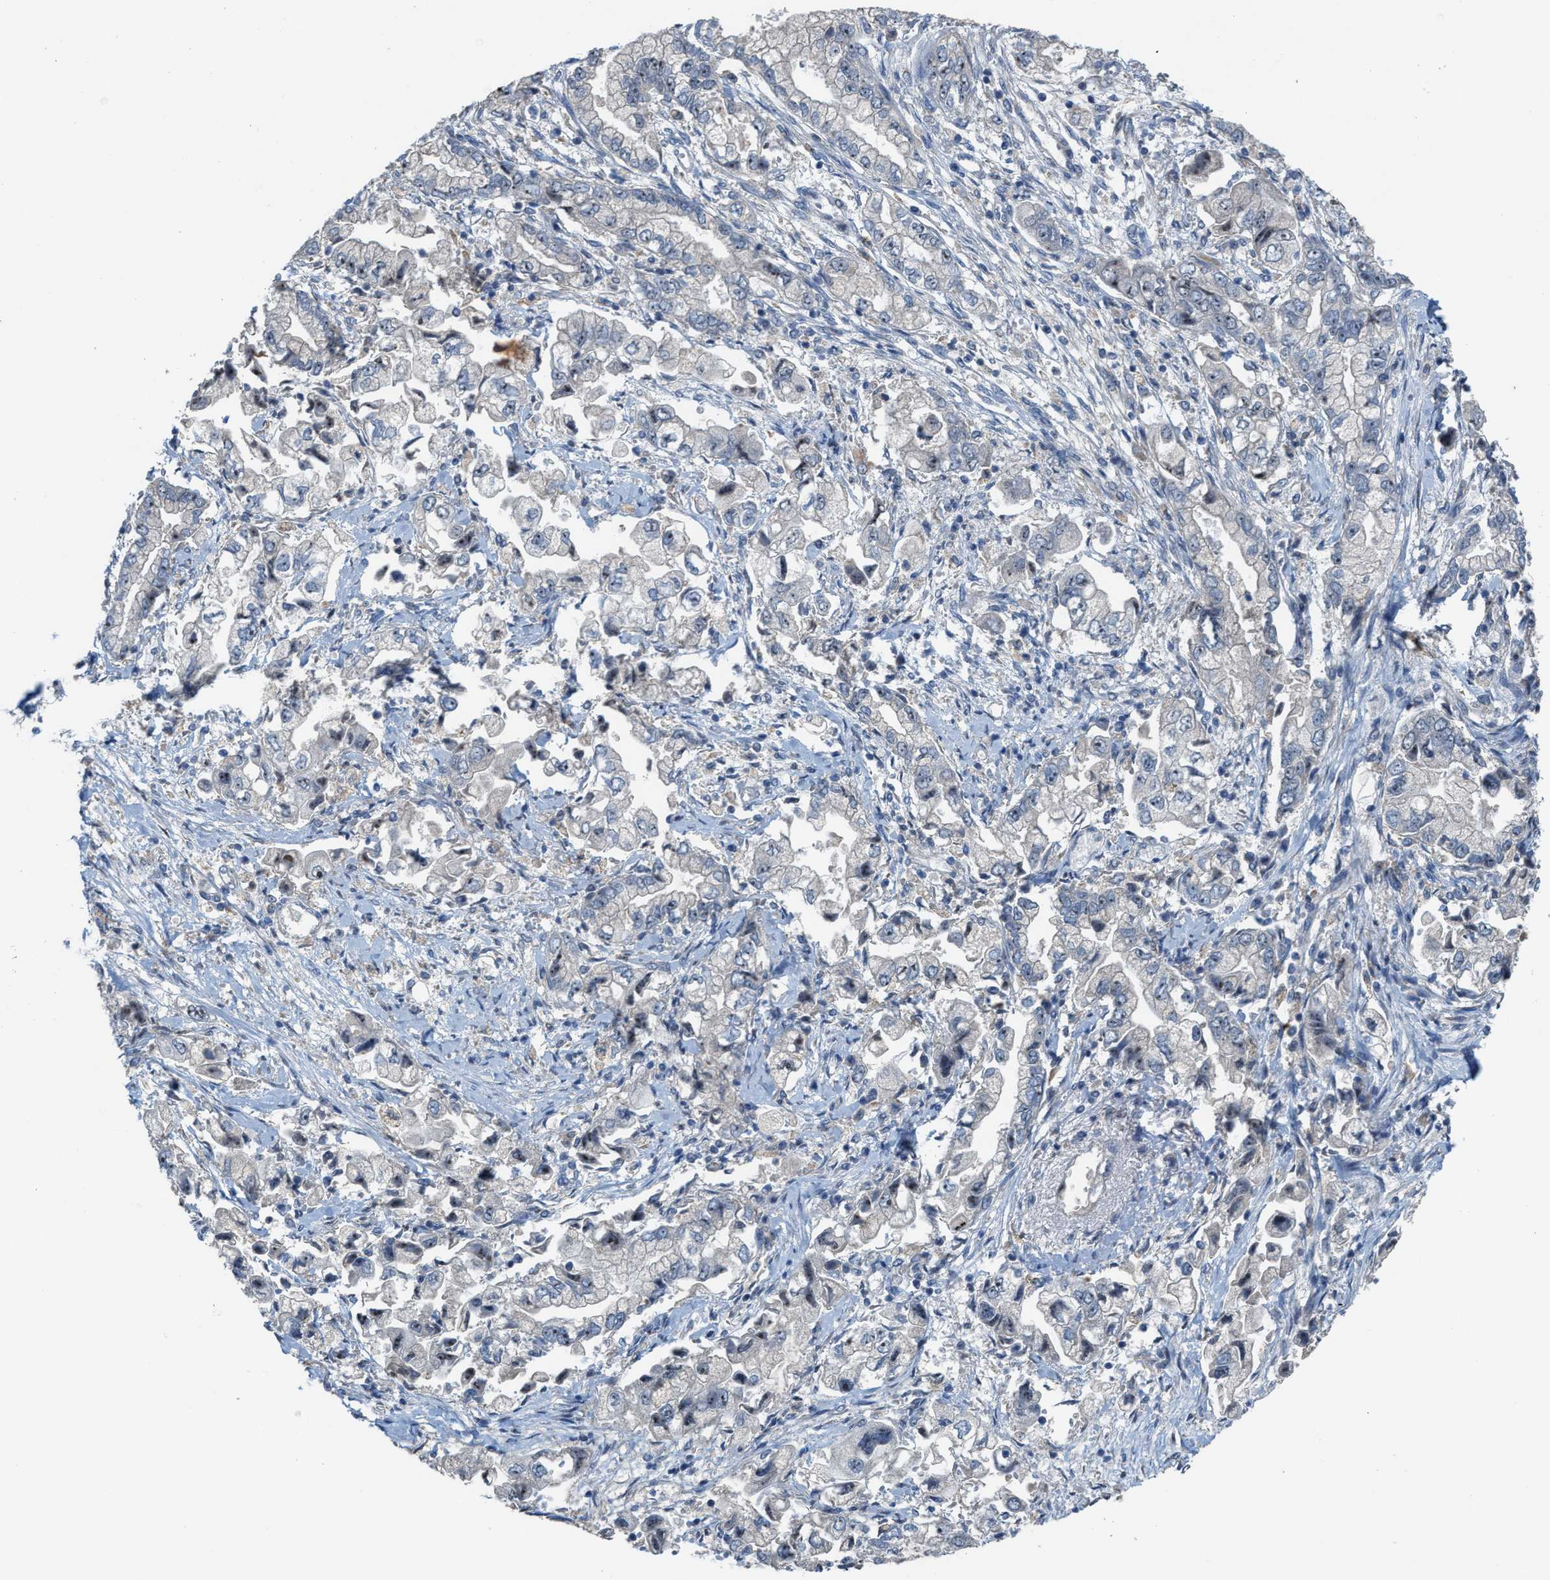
{"staining": {"intensity": "weak", "quantity": "<25%", "location": "nuclear"}, "tissue": "stomach cancer", "cell_type": "Tumor cells", "image_type": "cancer", "snomed": [{"axis": "morphology", "description": "Normal tissue, NOS"}, {"axis": "morphology", "description": "Adenocarcinoma, NOS"}, {"axis": "topography", "description": "Stomach"}], "caption": "There is no significant positivity in tumor cells of stomach cancer (adenocarcinoma). (Stains: DAB (3,3'-diaminobenzidine) immunohistochemistry with hematoxylin counter stain, Microscopy: brightfield microscopy at high magnification).", "gene": "ZNF783", "patient": {"sex": "male", "age": 62}}